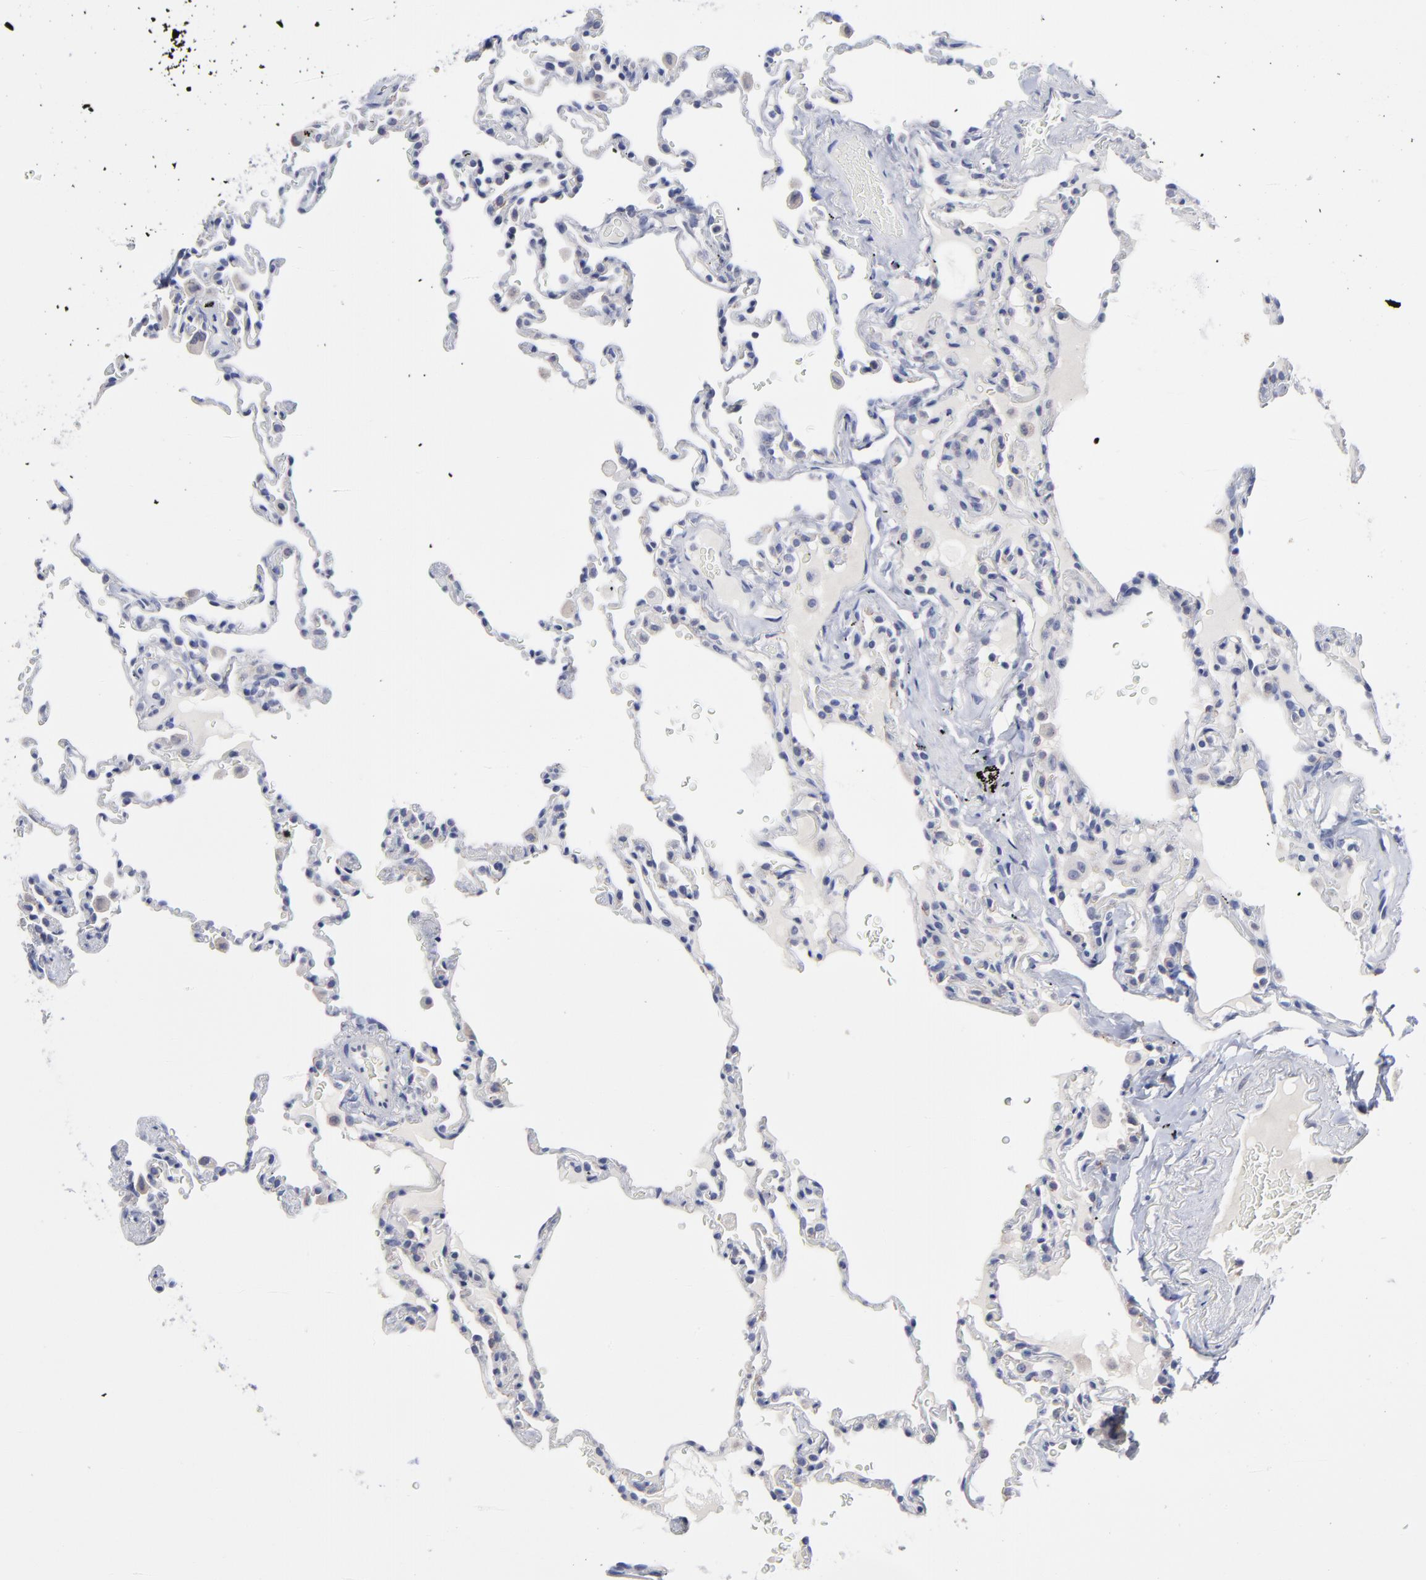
{"staining": {"intensity": "negative", "quantity": "none", "location": "none"}, "tissue": "lung", "cell_type": "Alveolar cells", "image_type": "normal", "snomed": [{"axis": "morphology", "description": "Normal tissue, NOS"}, {"axis": "topography", "description": "Lung"}], "caption": "IHC histopathology image of benign lung: lung stained with DAB exhibits no significant protein staining in alveolar cells.", "gene": "CXADR", "patient": {"sex": "male", "age": 59}}